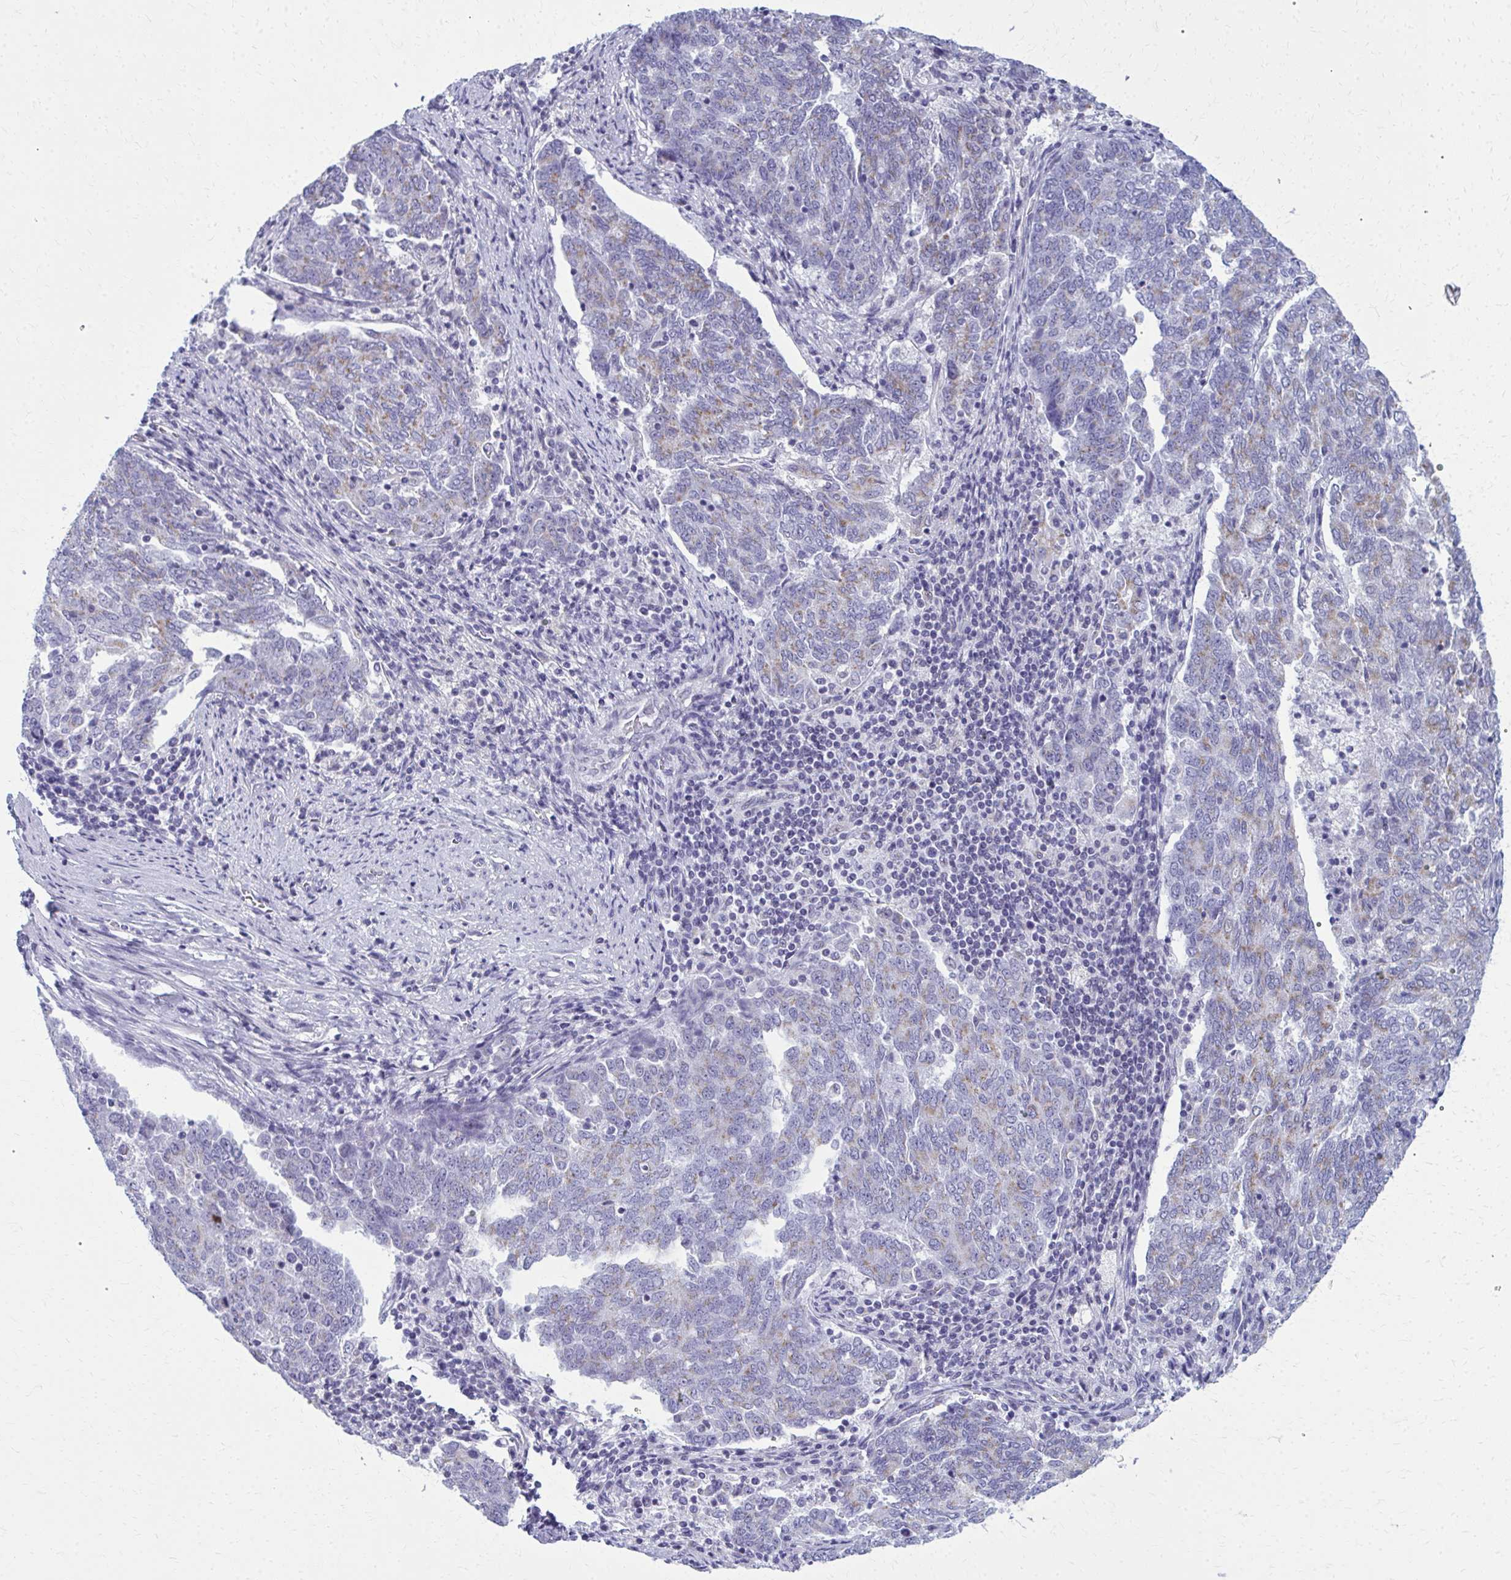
{"staining": {"intensity": "weak", "quantity": "25%-75%", "location": "cytoplasmic/membranous"}, "tissue": "endometrial cancer", "cell_type": "Tumor cells", "image_type": "cancer", "snomed": [{"axis": "morphology", "description": "Adenocarcinoma, NOS"}, {"axis": "topography", "description": "Endometrium"}], "caption": "Human endometrial cancer (adenocarcinoma) stained for a protein (brown) shows weak cytoplasmic/membranous positive staining in about 25%-75% of tumor cells.", "gene": "SCLY", "patient": {"sex": "female", "age": 80}}